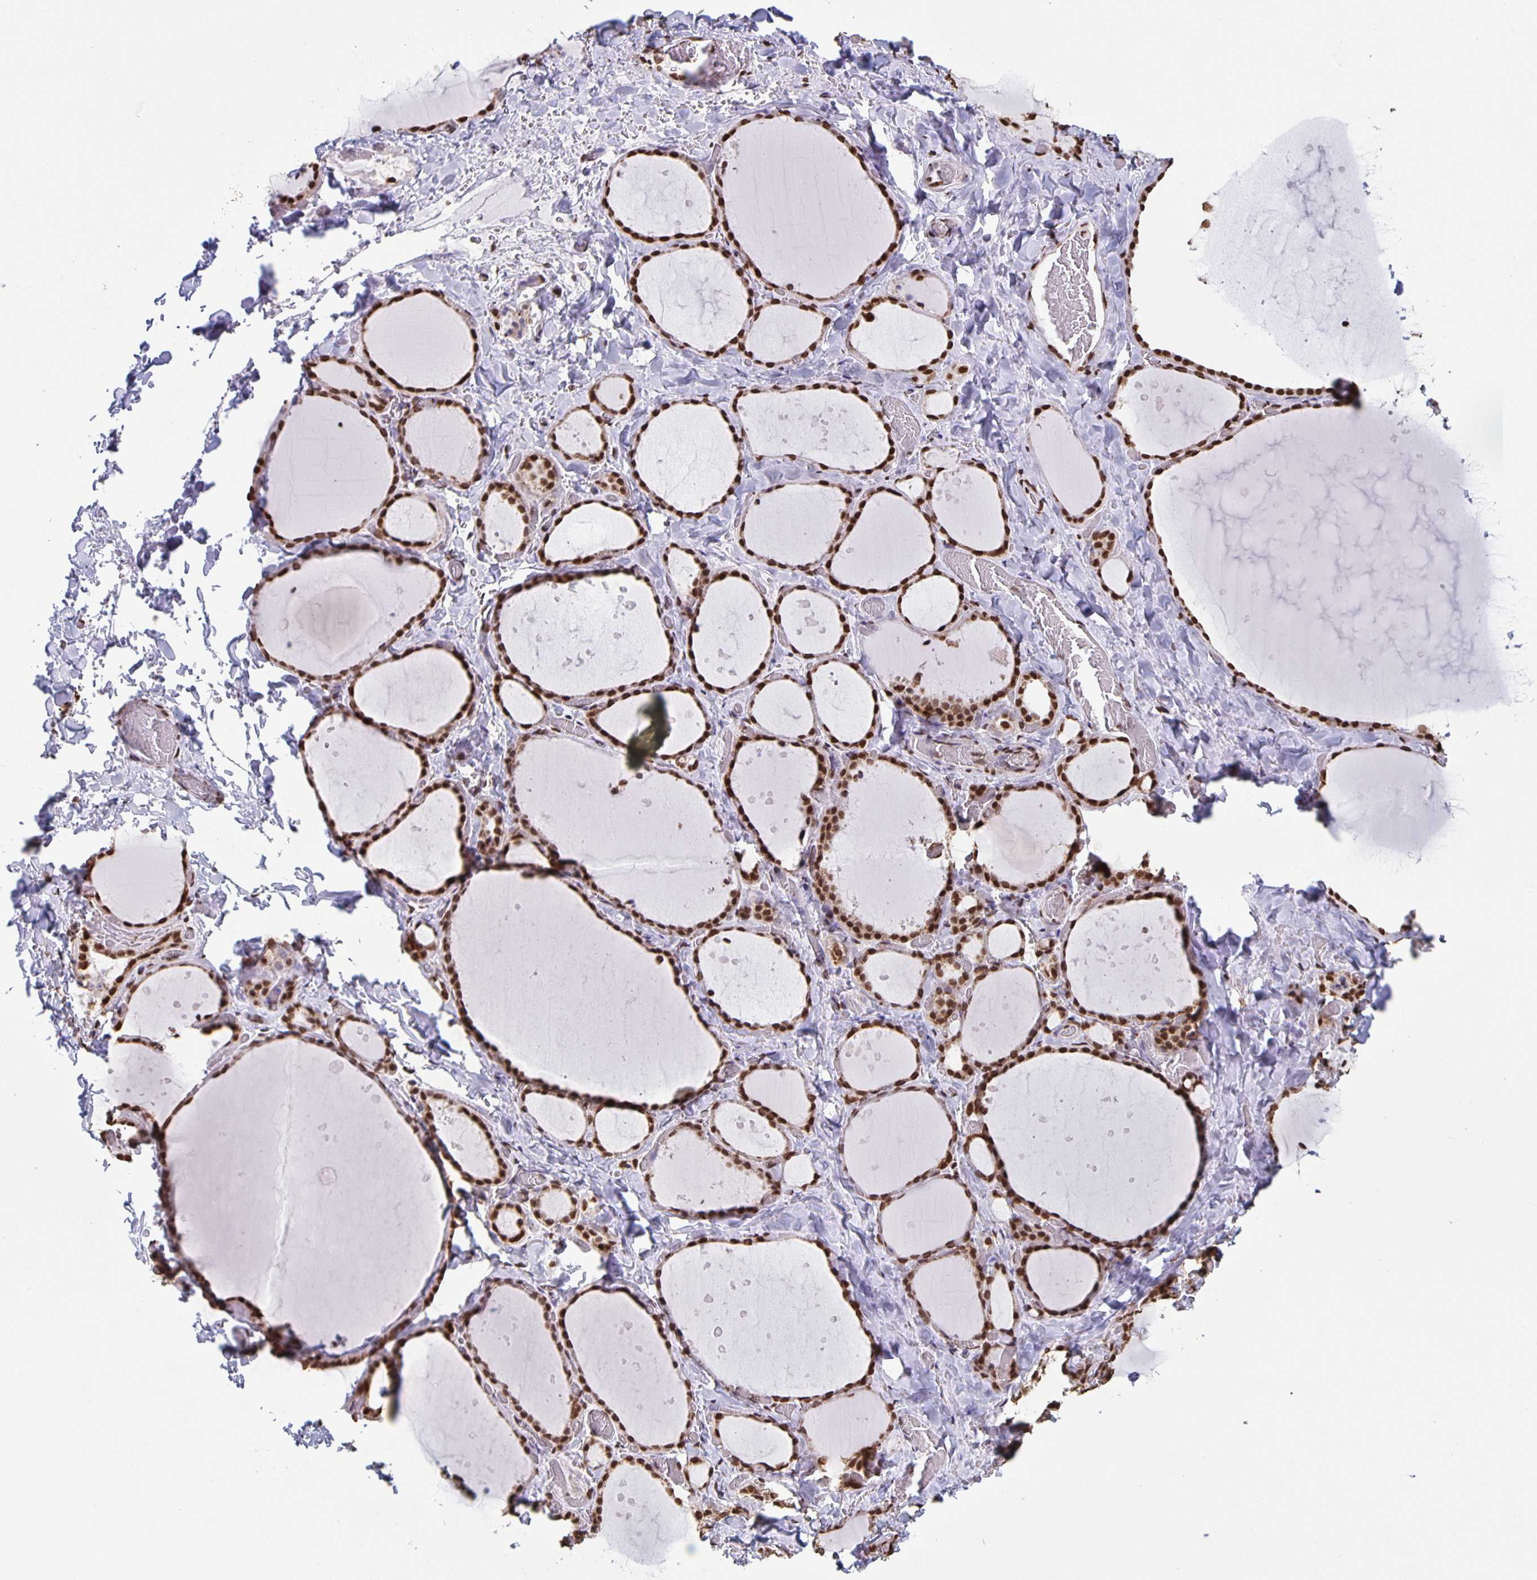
{"staining": {"intensity": "strong", "quantity": ">75%", "location": "nuclear"}, "tissue": "thyroid gland", "cell_type": "Glandular cells", "image_type": "normal", "snomed": [{"axis": "morphology", "description": "Normal tissue, NOS"}, {"axis": "topography", "description": "Thyroid gland"}], "caption": "Strong nuclear protein staining is appreciated in approximately >75% of glandular cells in thyroid gland.", "gene": "DUT", "patient": {"sex": "female", "age": 36}}